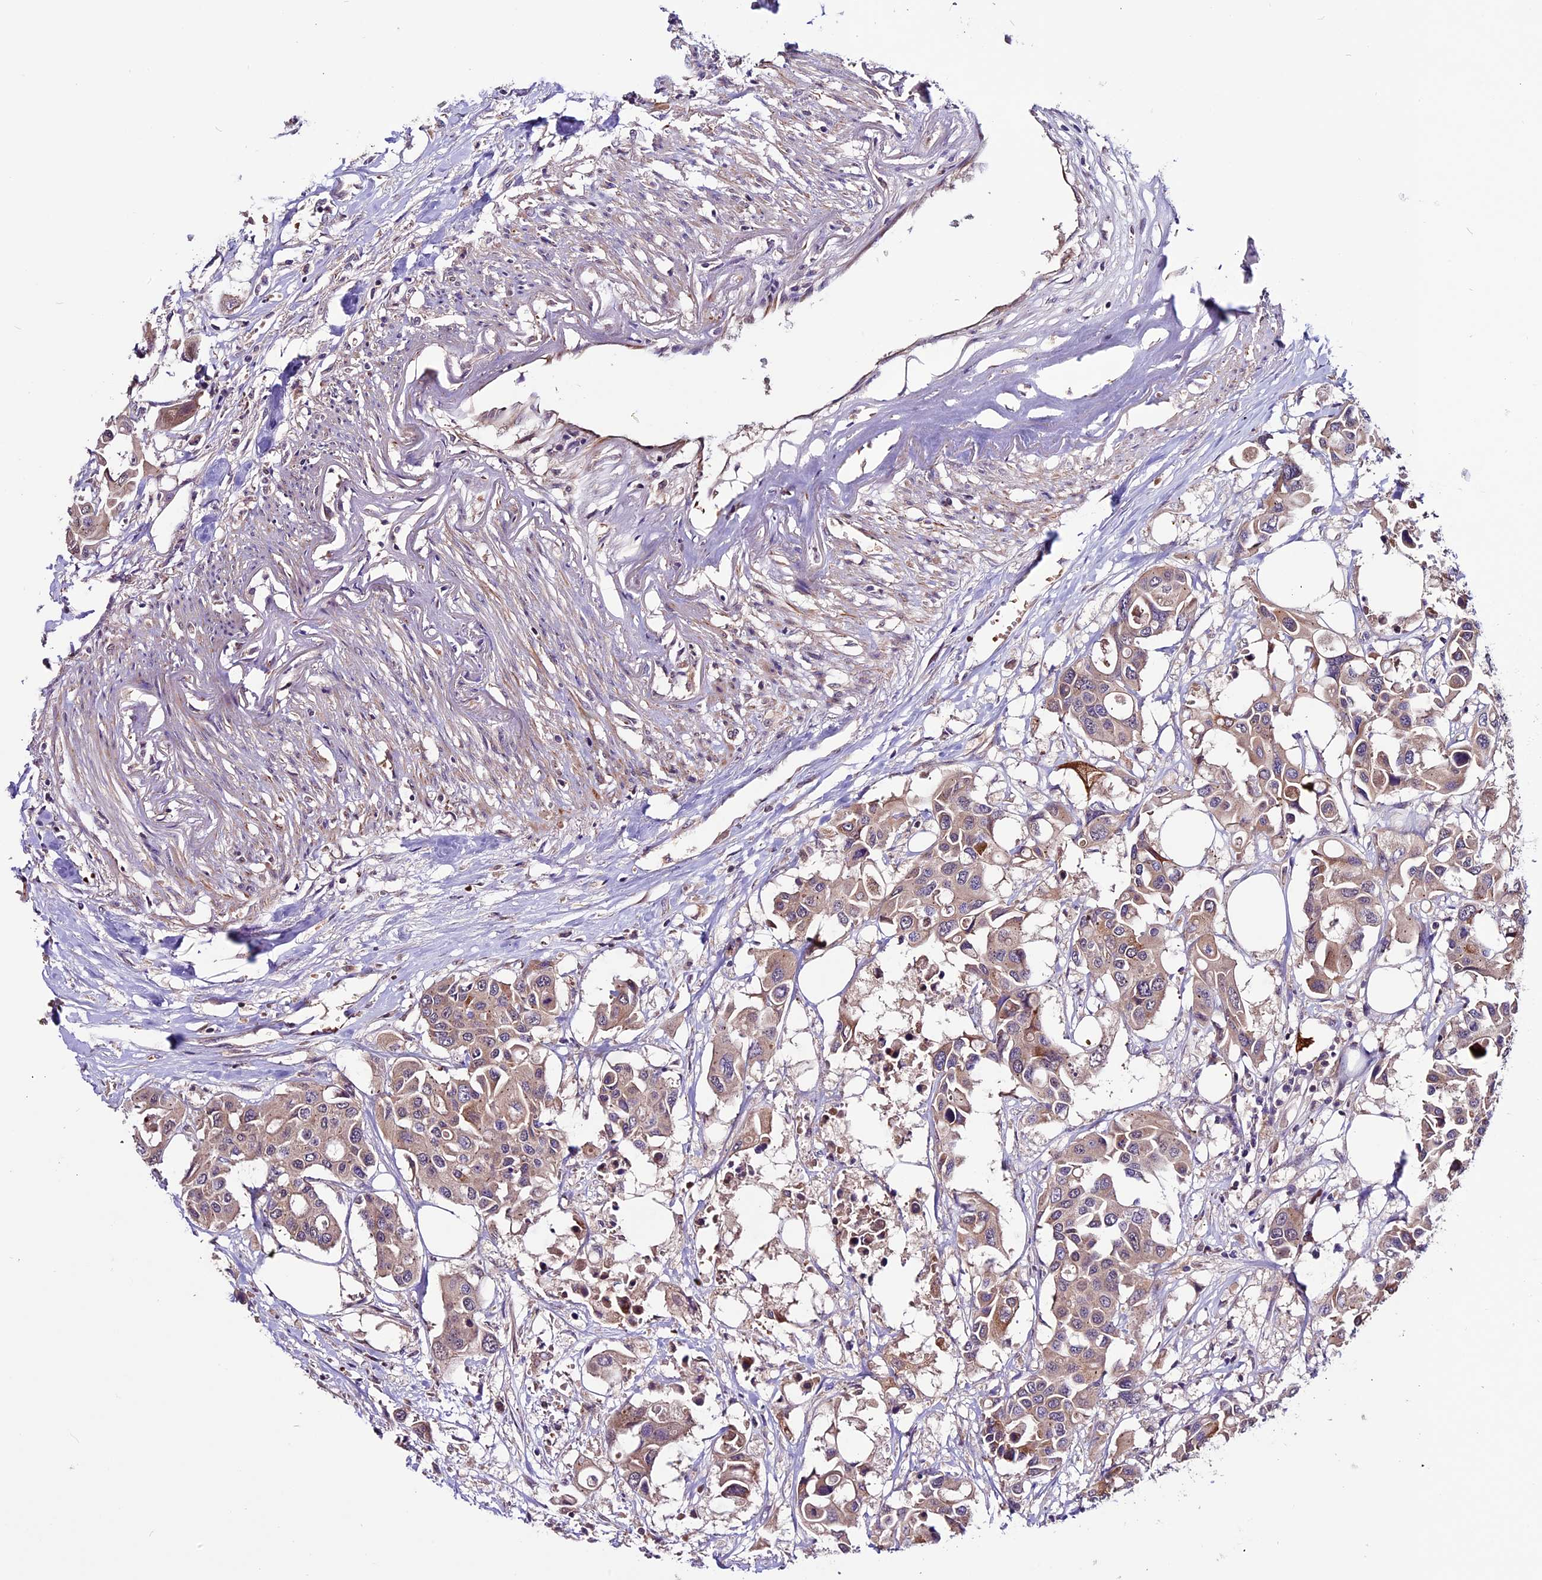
{"staining": {"intensity": "moderate", "quantity": ">75%", "location": "cytoplasmic/membranous"}, "tissue": "colorectal cancer", "cell_type": "Tumor cells", "image_type": "cancer", "snomed": [{"axis": "morphology", "description": "Adenocarcinoma, NOS"}, {"axis": "topography", "description": "Colon"}], "caption": "Immunohistochemical staining of human colorectal cancer demonstrates medium levels of moderate cytoplasmic/membranous protein expression in about >75% of tumor cells.", "gene": "RINL", "patient": {"sex": "male", "age": 77}}